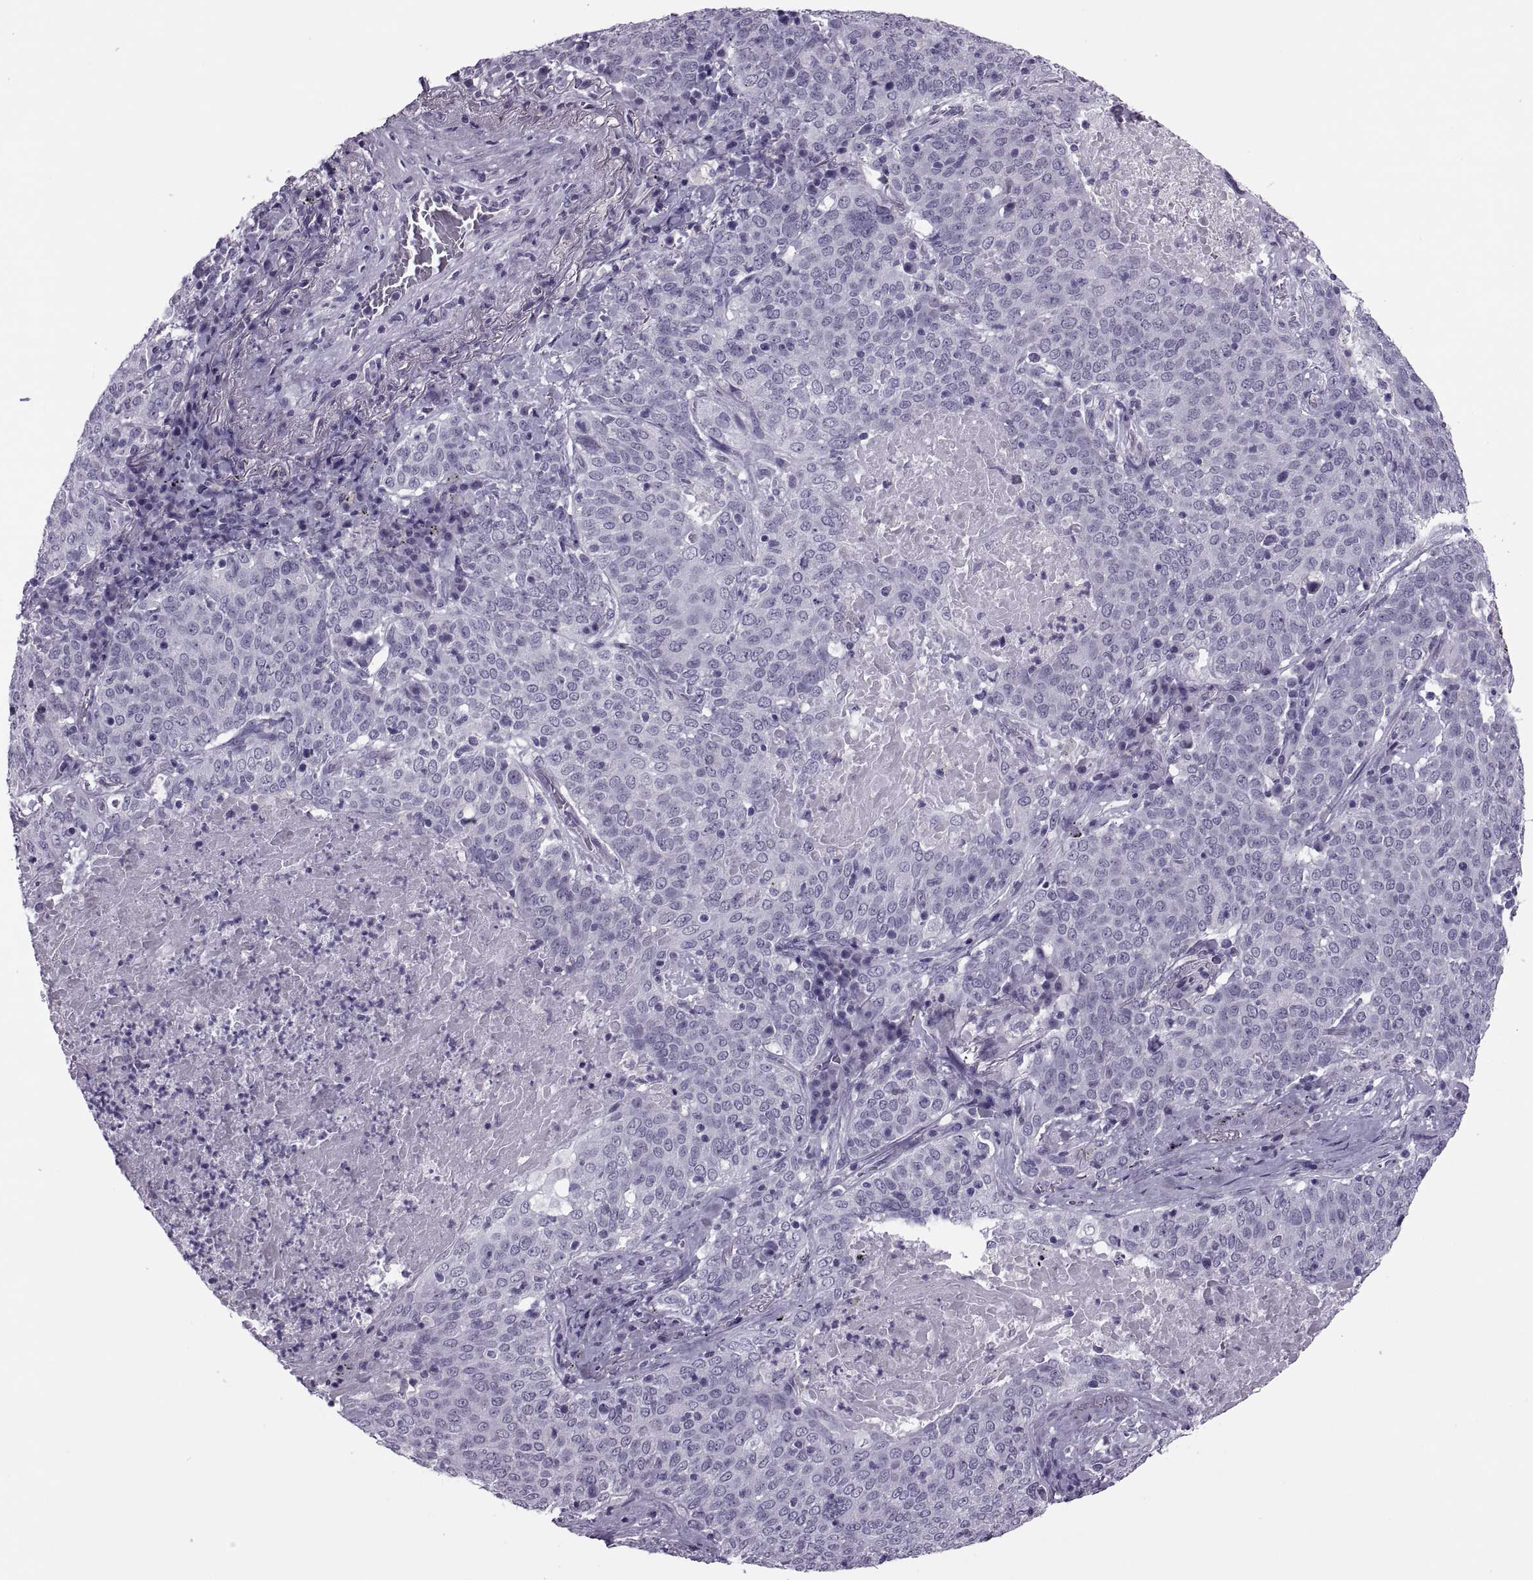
{"staining": {"intensity": "negative", "quantity": "none", "location": "none"}, "tissue": "lung cancer", "cell_type": "Tumor cells", "image_type": "cancer", "snomed": [{"axis": "morphology", "description": "Squamous cell carcinoma, NOS"}, {"axis": "topography", "description": "Lung"}], "caption": "A photomicrograph of lung cancer (squamous cell carcinoma) stained for a protein displays no brown staining in tumor cells.", "gene": "SYNGR4", "patient": {"sex": "male", "age": 82}}